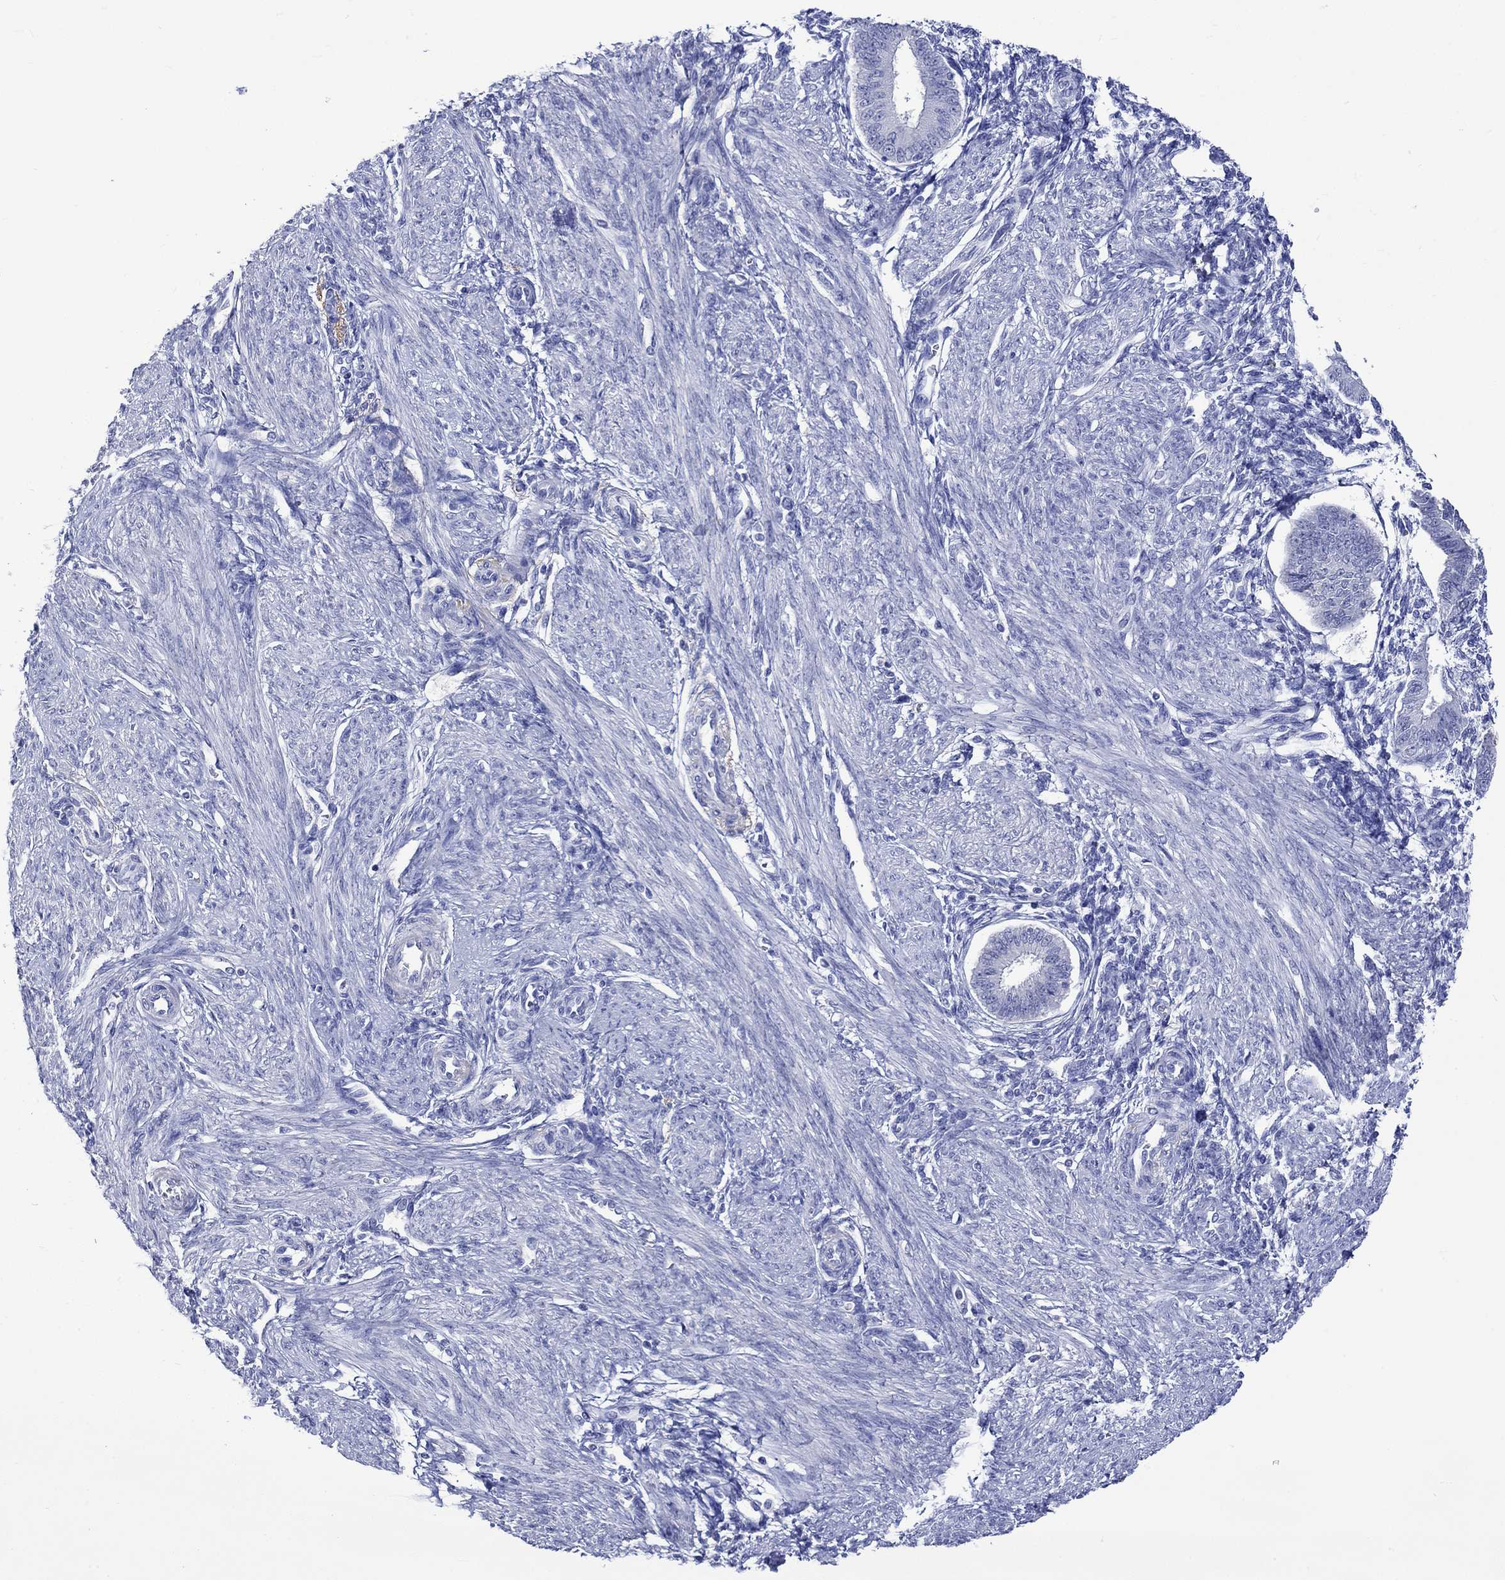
{"staining": {"intensity": "negative", "quantity": "none", "location": "none"}, "tissue": "endometrium", "cell_type": "Cells in endometrial stroma", "image_type": "normal", "snomed": [{"axis": "morphology", "description": "Normal tissue, NOS"}, {"axis": "topography", "description": "Endometrium"}], "caption": "Human endometrium stained for a protein using immunohistochemistry (IHC) reveals no staining in cells in endometrial stroma.", "gene": "KLHL35", "patient": {"sex": "female", "age": 39}}